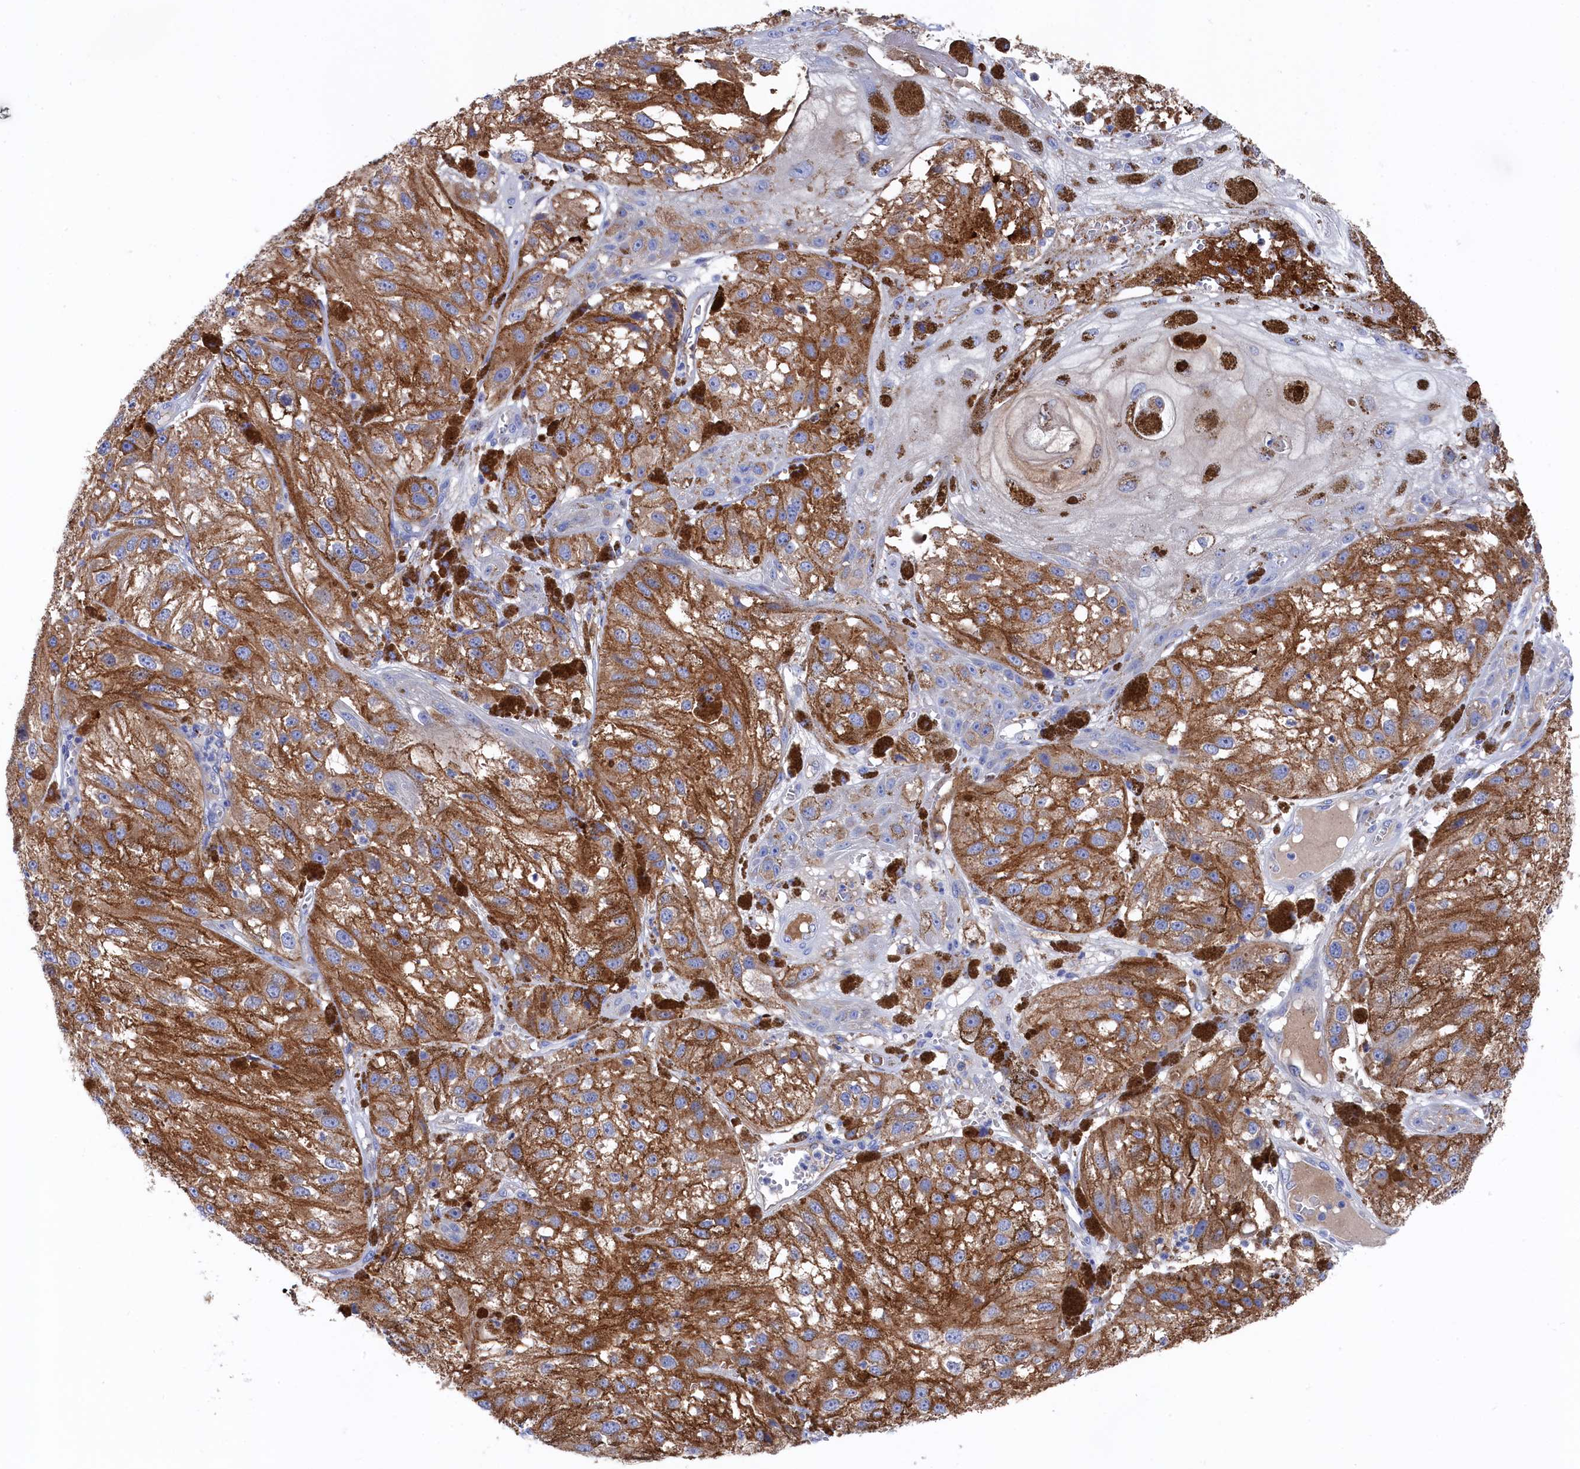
{"staining": {"intensity": "moderate", "quantity": ">75%", "location": "cytoplasmic/membranous"}, "tissue": "melanoma", "cell_type": "Tumor cells", "image_type": "cancer", "snomed": [{"axis": "morphology", "description": "Malignant melanoma, NOS"}, {"axis": "topography", "description": "Skin"}], "caption": "Moderate cytoplasmic/membranous expression is seen in approximately >75% of tumor cells in melanoma. (brown staining indicates protein expression, while blue staining denotes nuclei).", "gene": "C12orf73", "patient": {"sex": "male", "age": 88}}